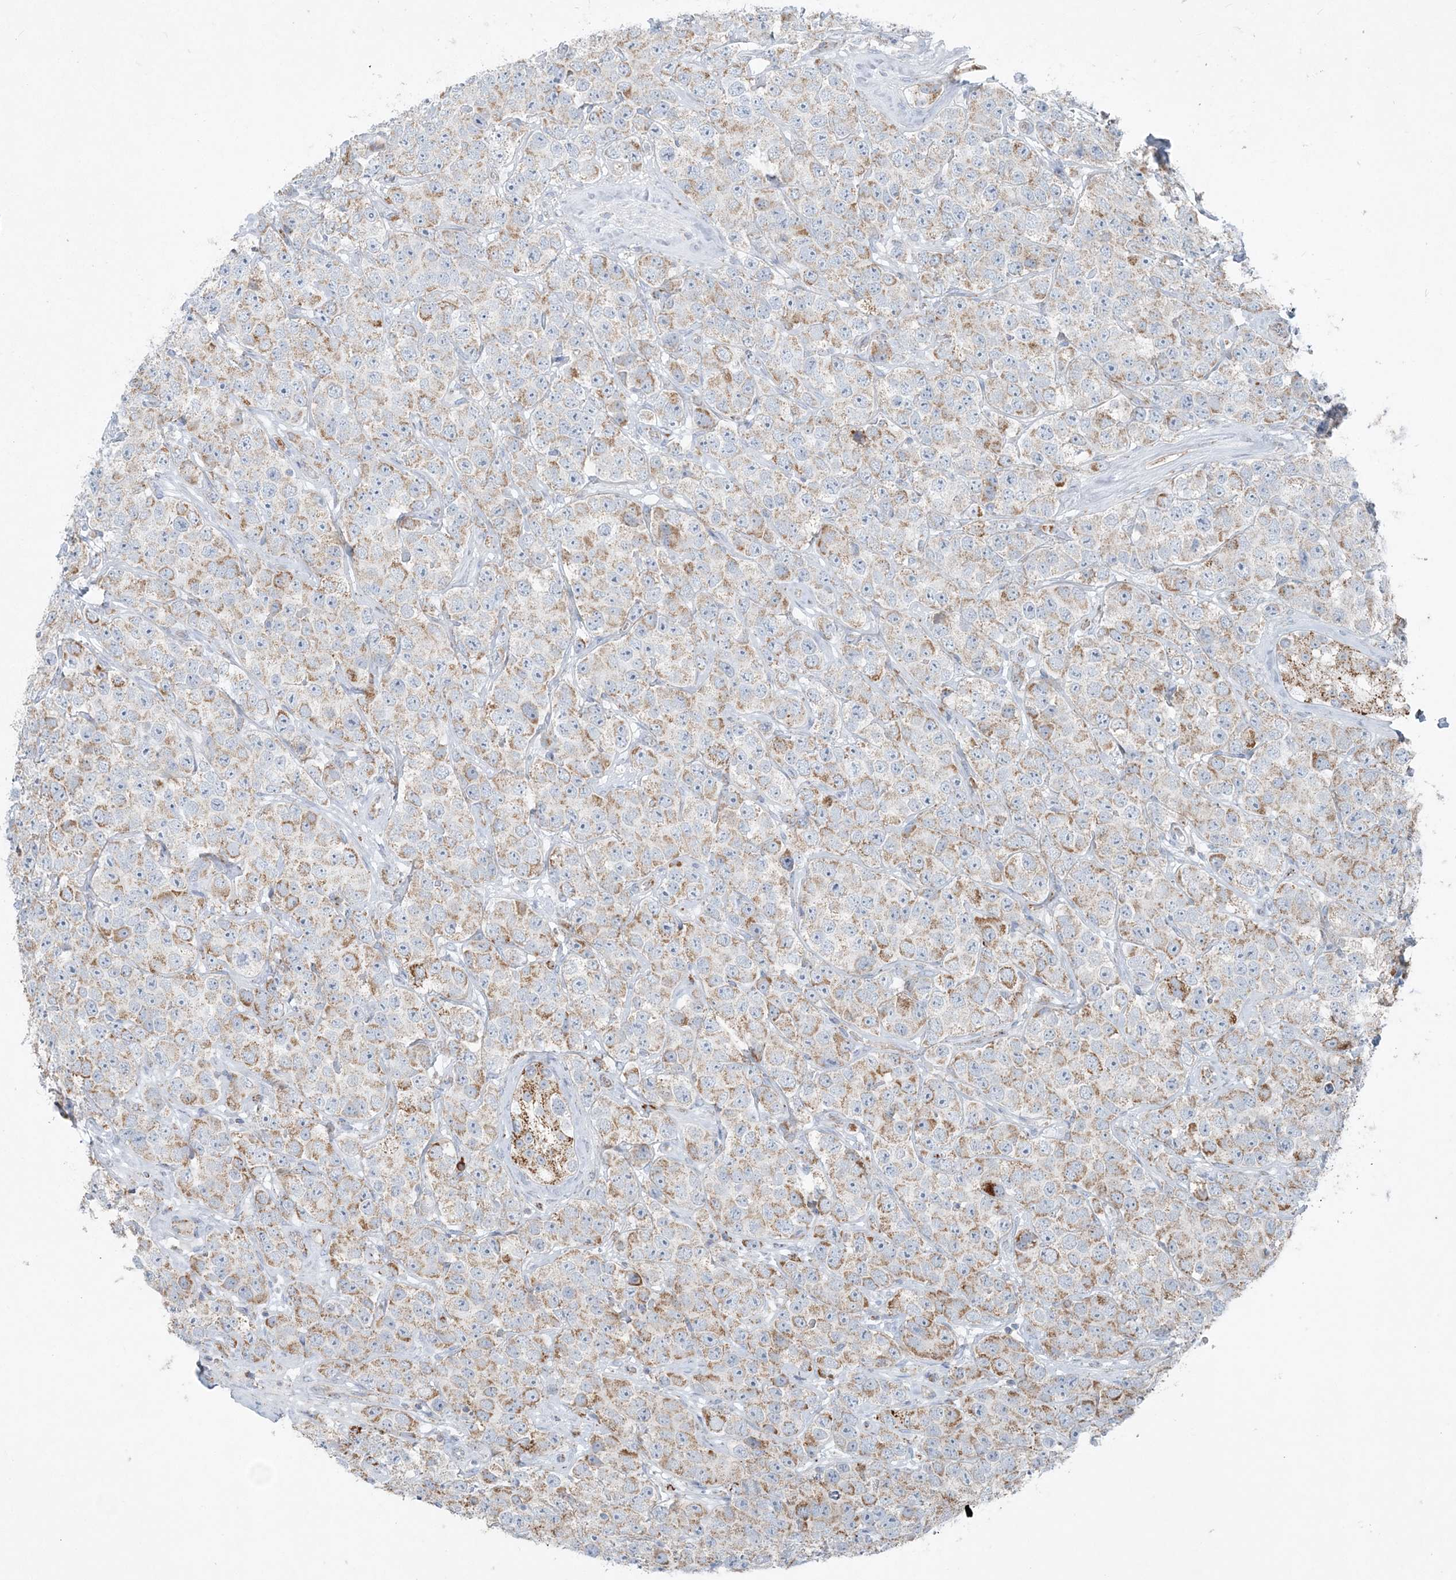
{"staining": {"intensity": "moderate", "quantity": ">75%", "location": "cytoplasmic/membranous"}, "tissue": "testis cancer", "cell_type": "Tumor cells", "image_type": "cancer", "snomed": [{"axis": "morphology", "description": "Seminoma, NOS"}, {"axis": "topography", "description": "Testis"}], "caption": "Protein staining of testis cancer tissue demonstrates moderate cytoplasmic/membranous staining in about >75% of tumor cells.", "gene": "PCCB", "patient": {"sex": "male", "age": 28}}